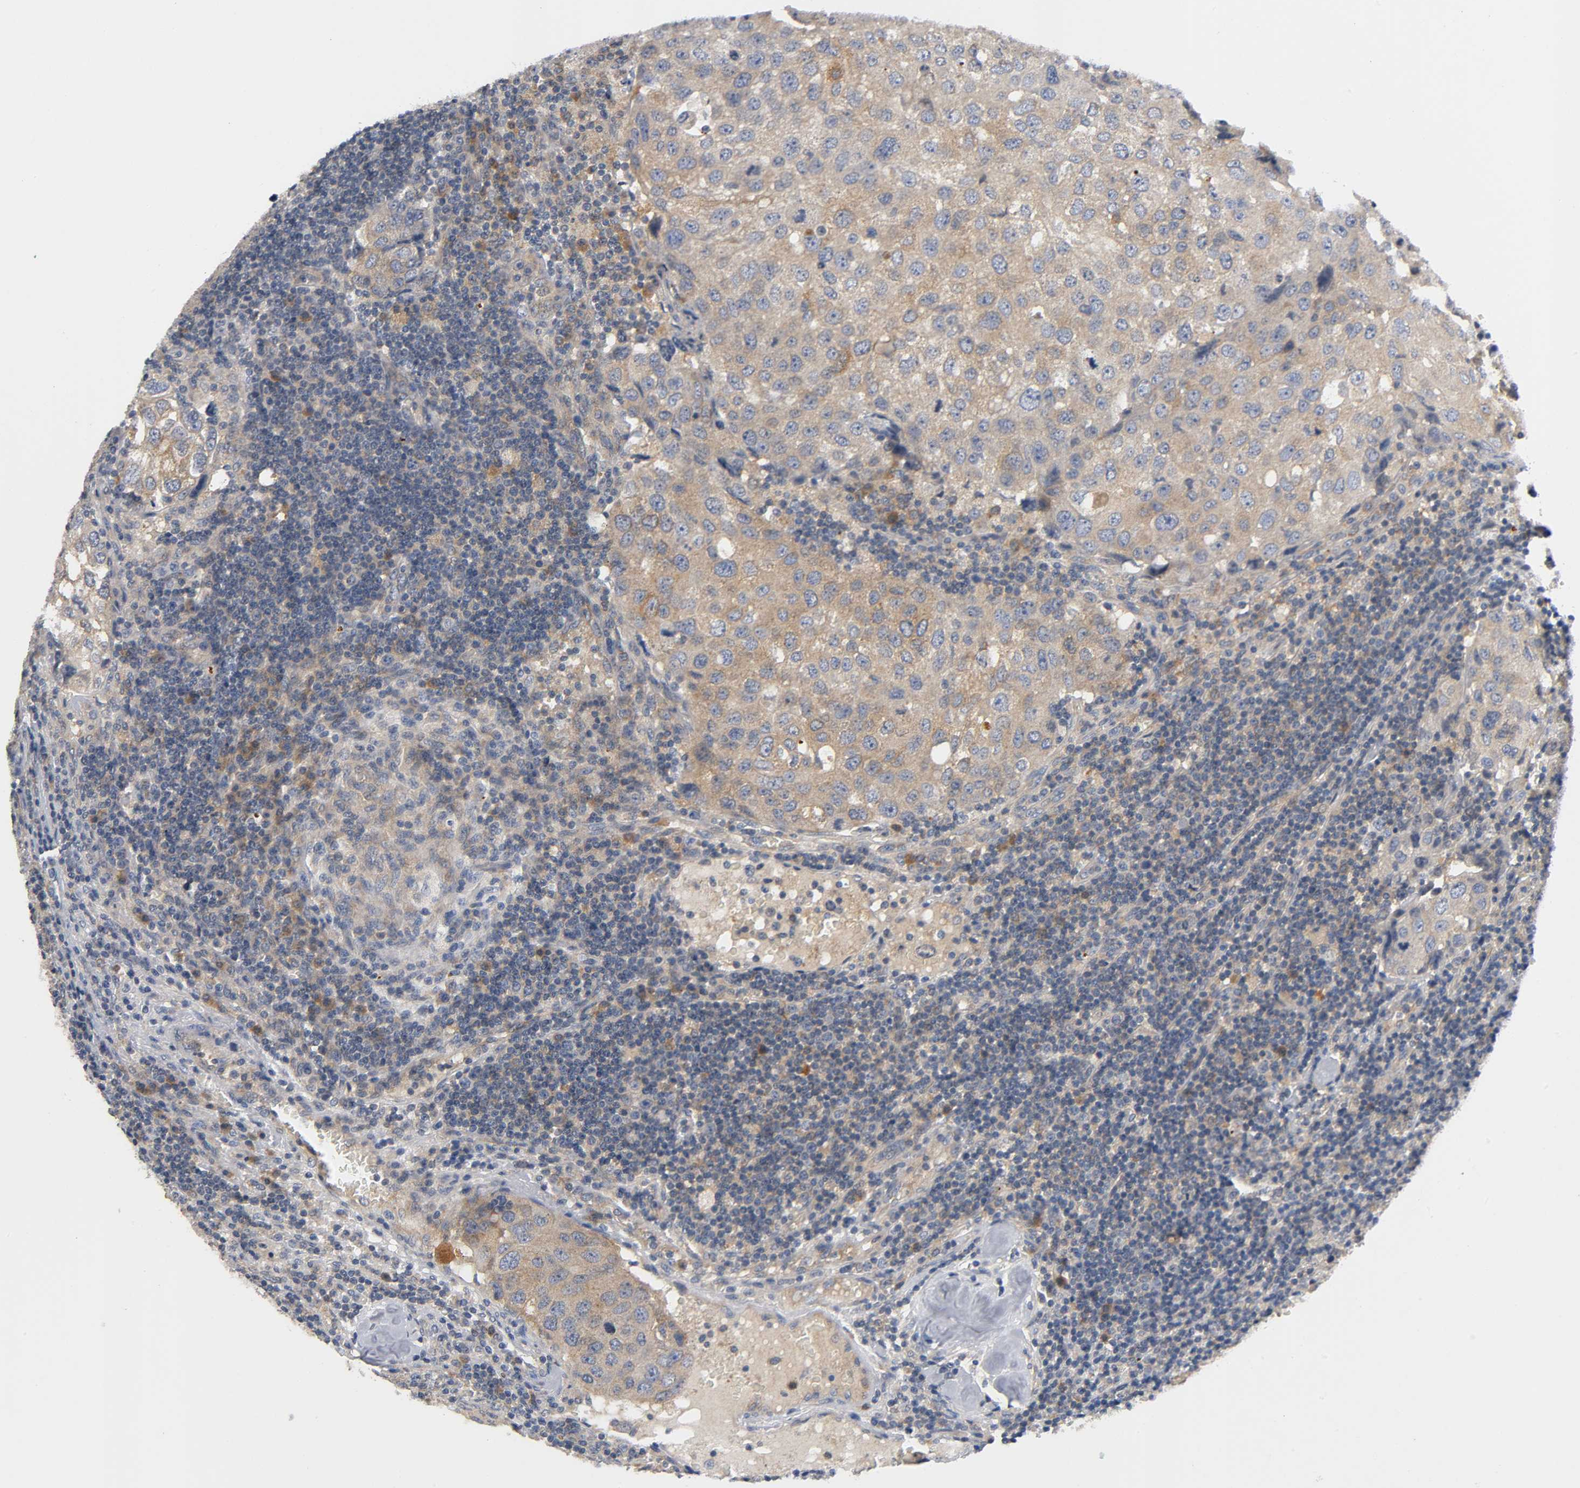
{"staining": {"intensity": "moderate", "quantity": ">75%", "location": "cytoplasmic/membranous"}, "tissue": "urothelial cancer", "cell_type": "Tumor cells", "image_type": "cancer", "snomed": [{"axis": "morphology", "description": "Urothelial carcinoma, High grade"}, {"axis": "topography", "description": "Lymph node"}, {"axis": "topography", "description": "Urinary bladder"}], "caption": "An image of human urothelial cancer stained for a protein demonstrates moderate cytoplasmic/membranous brown staining in tumor cells. Nuclei are stained in blue.", "gene": "HDAC6", "patient": {"sex": "male", "age": 51}}